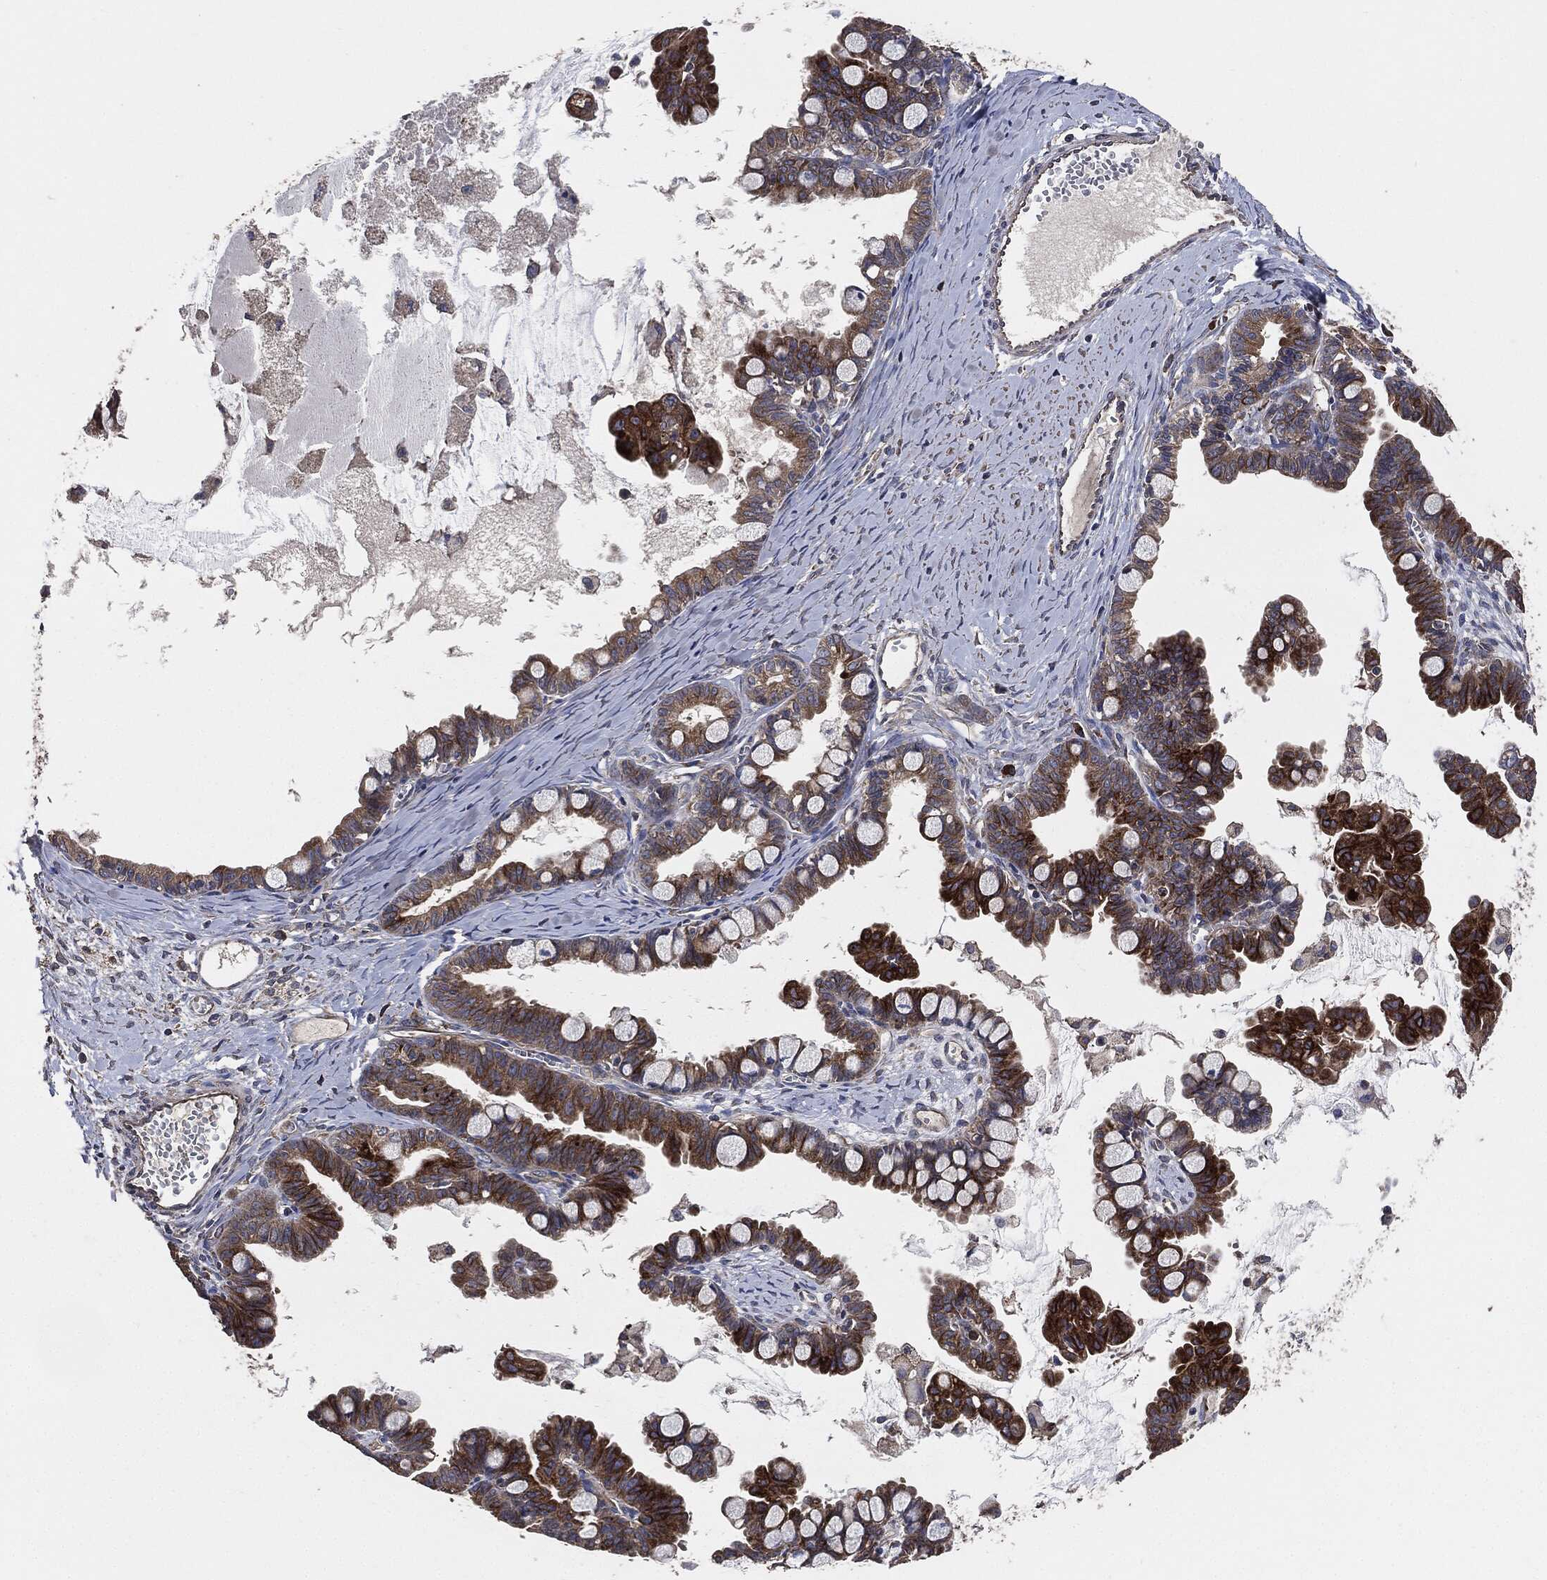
{"staining": {"intensity": "strong", "quantity": "25%-75%", "location": "cytoplasmic/membranous"}, "tissue": "ovarian cancer", "cell_type": "Tumor cells", "image_type": "cancer", "snomed": [{"axis": "morphology", "description": "Cystadenocarcinoma, mucinous, NOS"}, {"axis": "topography", "description": "Ovary"}], "caption": "A brown stain labels strong cytoplasmic/membranous expression of a protein in ovarian cancer tumor cells. Nuclei are stained in blue.", "gene": "STK3", "patient": {"sex": "female", "age": 63}}